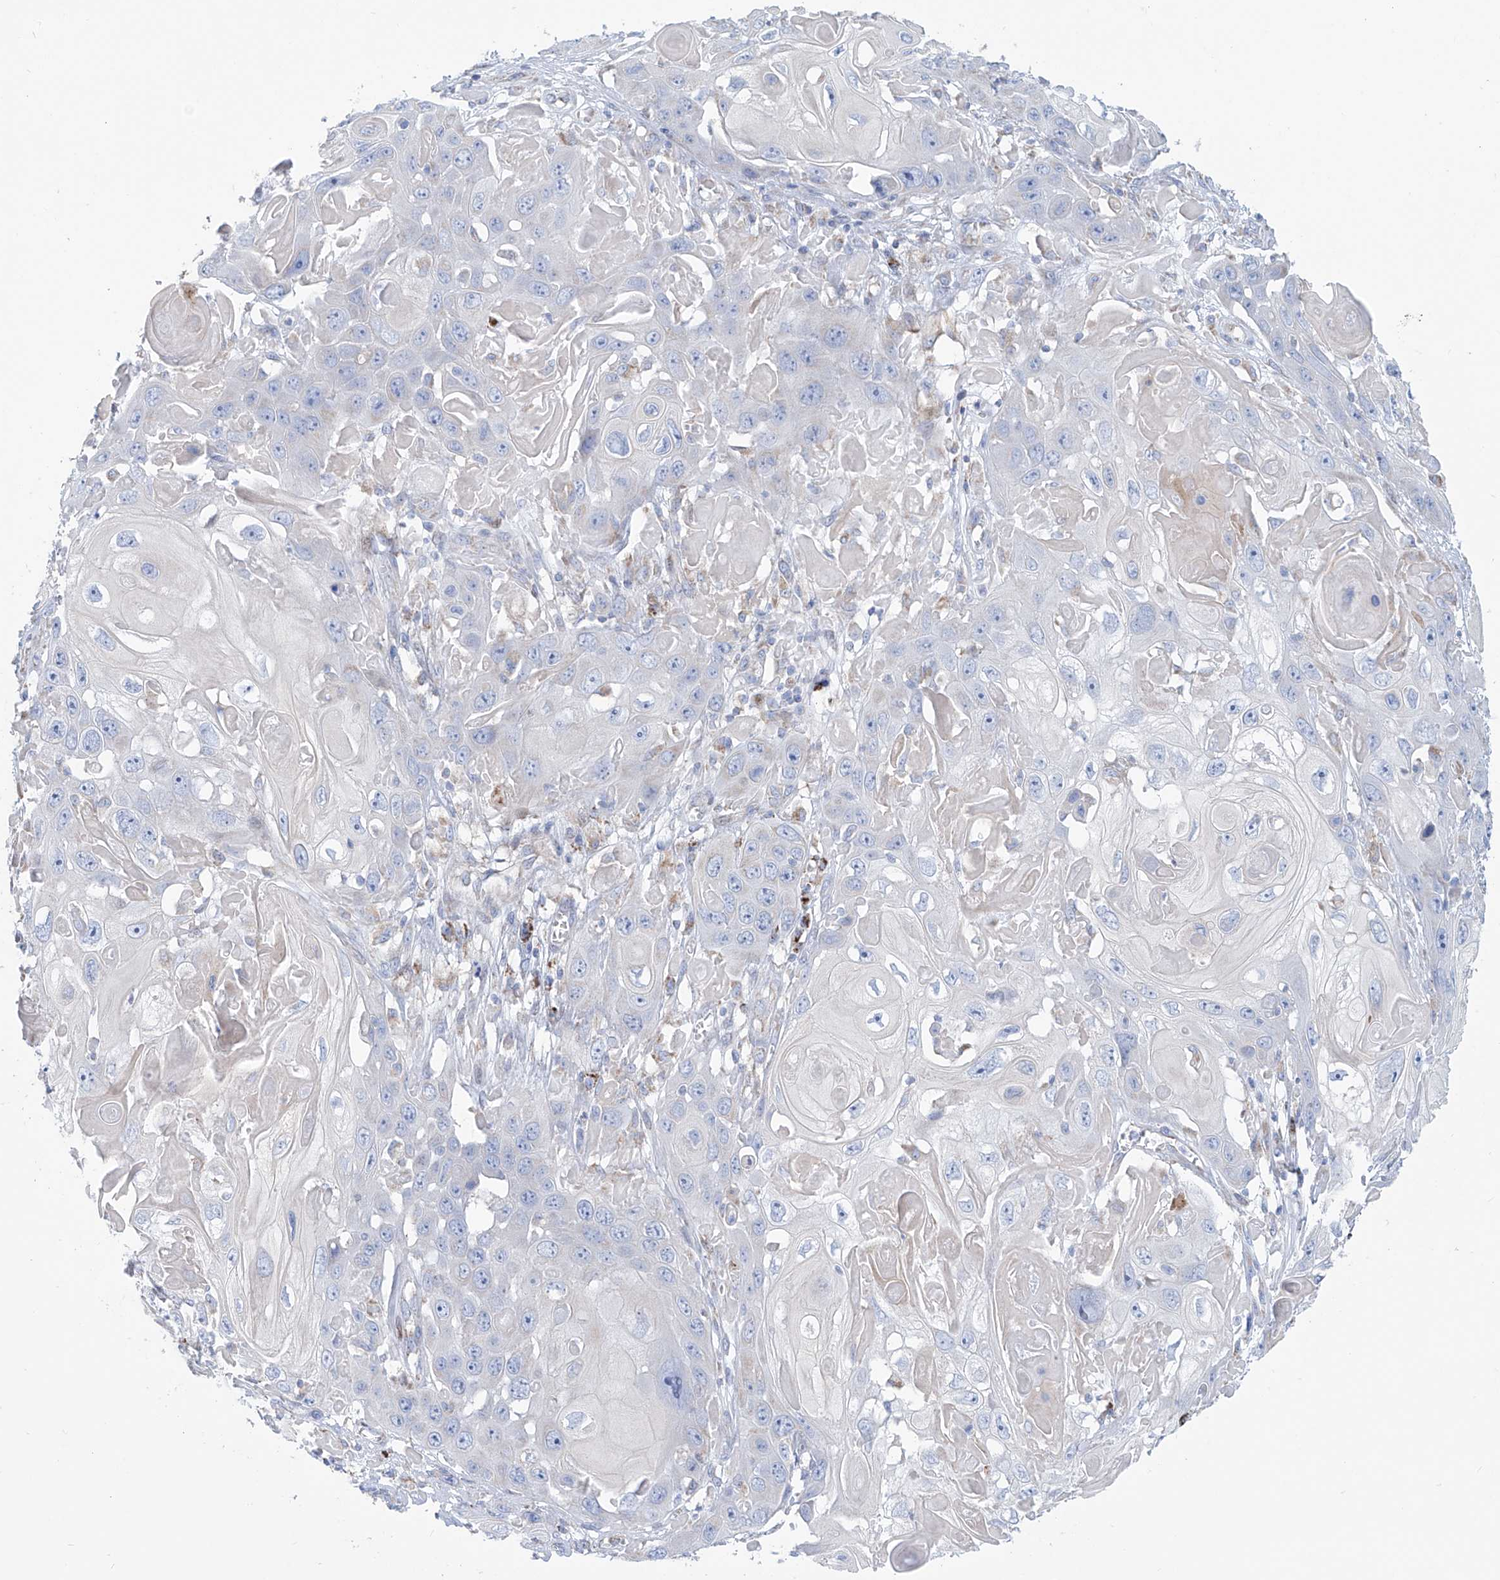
{"staining": {"intensity": "negative", "quantity": "none", "location": "none"}, "tissue": "skin cancer", "cell_type": "Tumor cells", "image_type": "cancer", "snomed": [{"axis": "morphology", "description": "Squamous cell carcinoma, NOS"}, {"axis": "topography", "description": "Skin"}], "caption": "This is an IHC image of skin squamous cell carcinoma. There is no staining in tumor cells.", "gene": "ALDH6A1", "patient": {"sex": "male", "age": 55}}